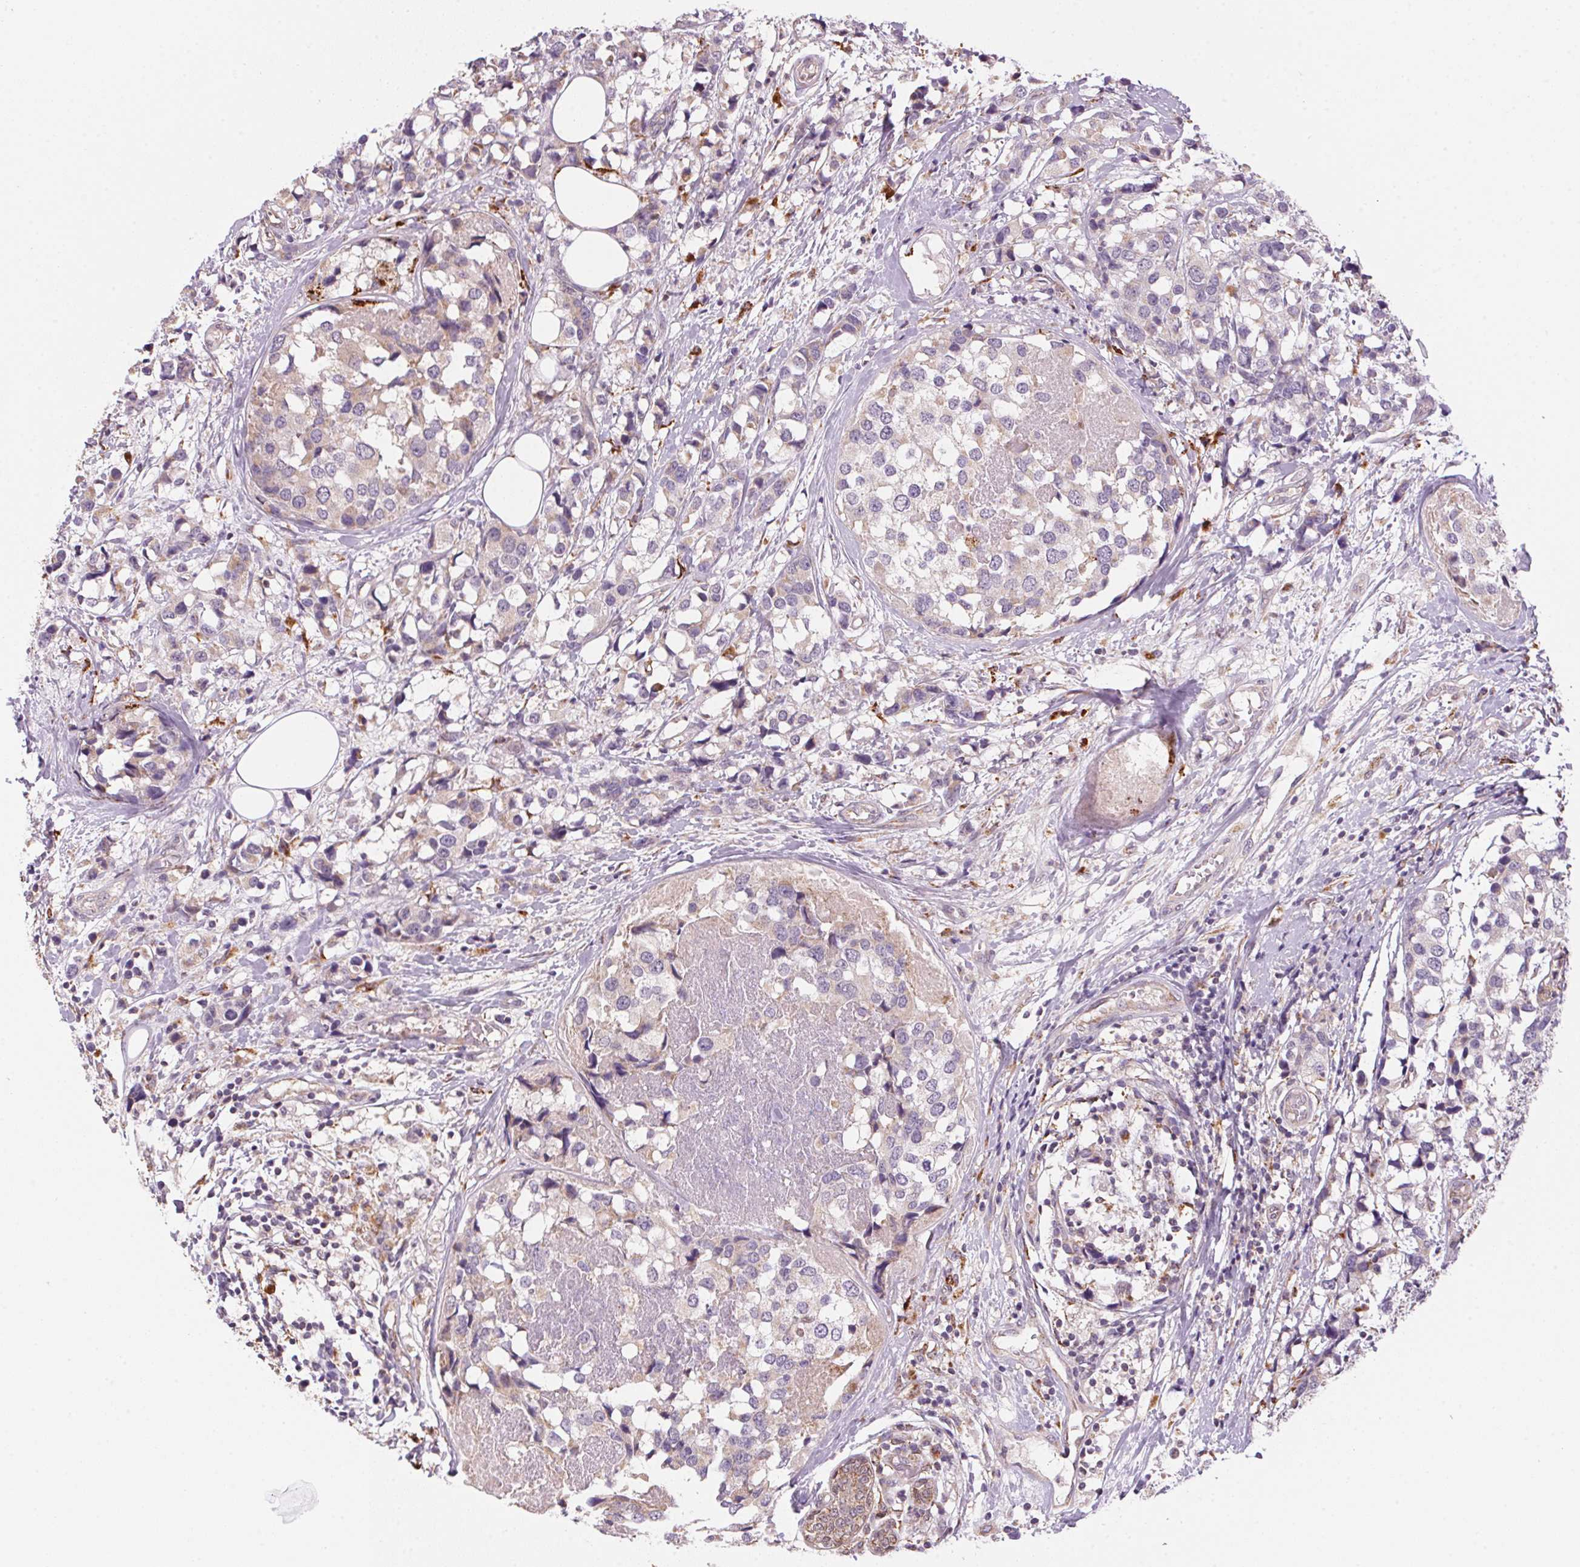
{"staining": {"intensity": "weak", "quantity": "<25%", "location": "cytoplasmic/membranous"}, "tissue": "breast cancer", "cell_type": "Tumor cells", "image_type": "cancer", "snomed": [{"axis": "morphology", "description": "Lobular carcinoma"}, {"axis": "topography", "description": "Breast"}], "caption": "High power microscopy image of an immunohistochemistry (IHC) histopathology image of breast cancer, revealing no significant staining in tumor cells.", "gene": "ADH5", "patient": {"sex": "female", "age": 59}}